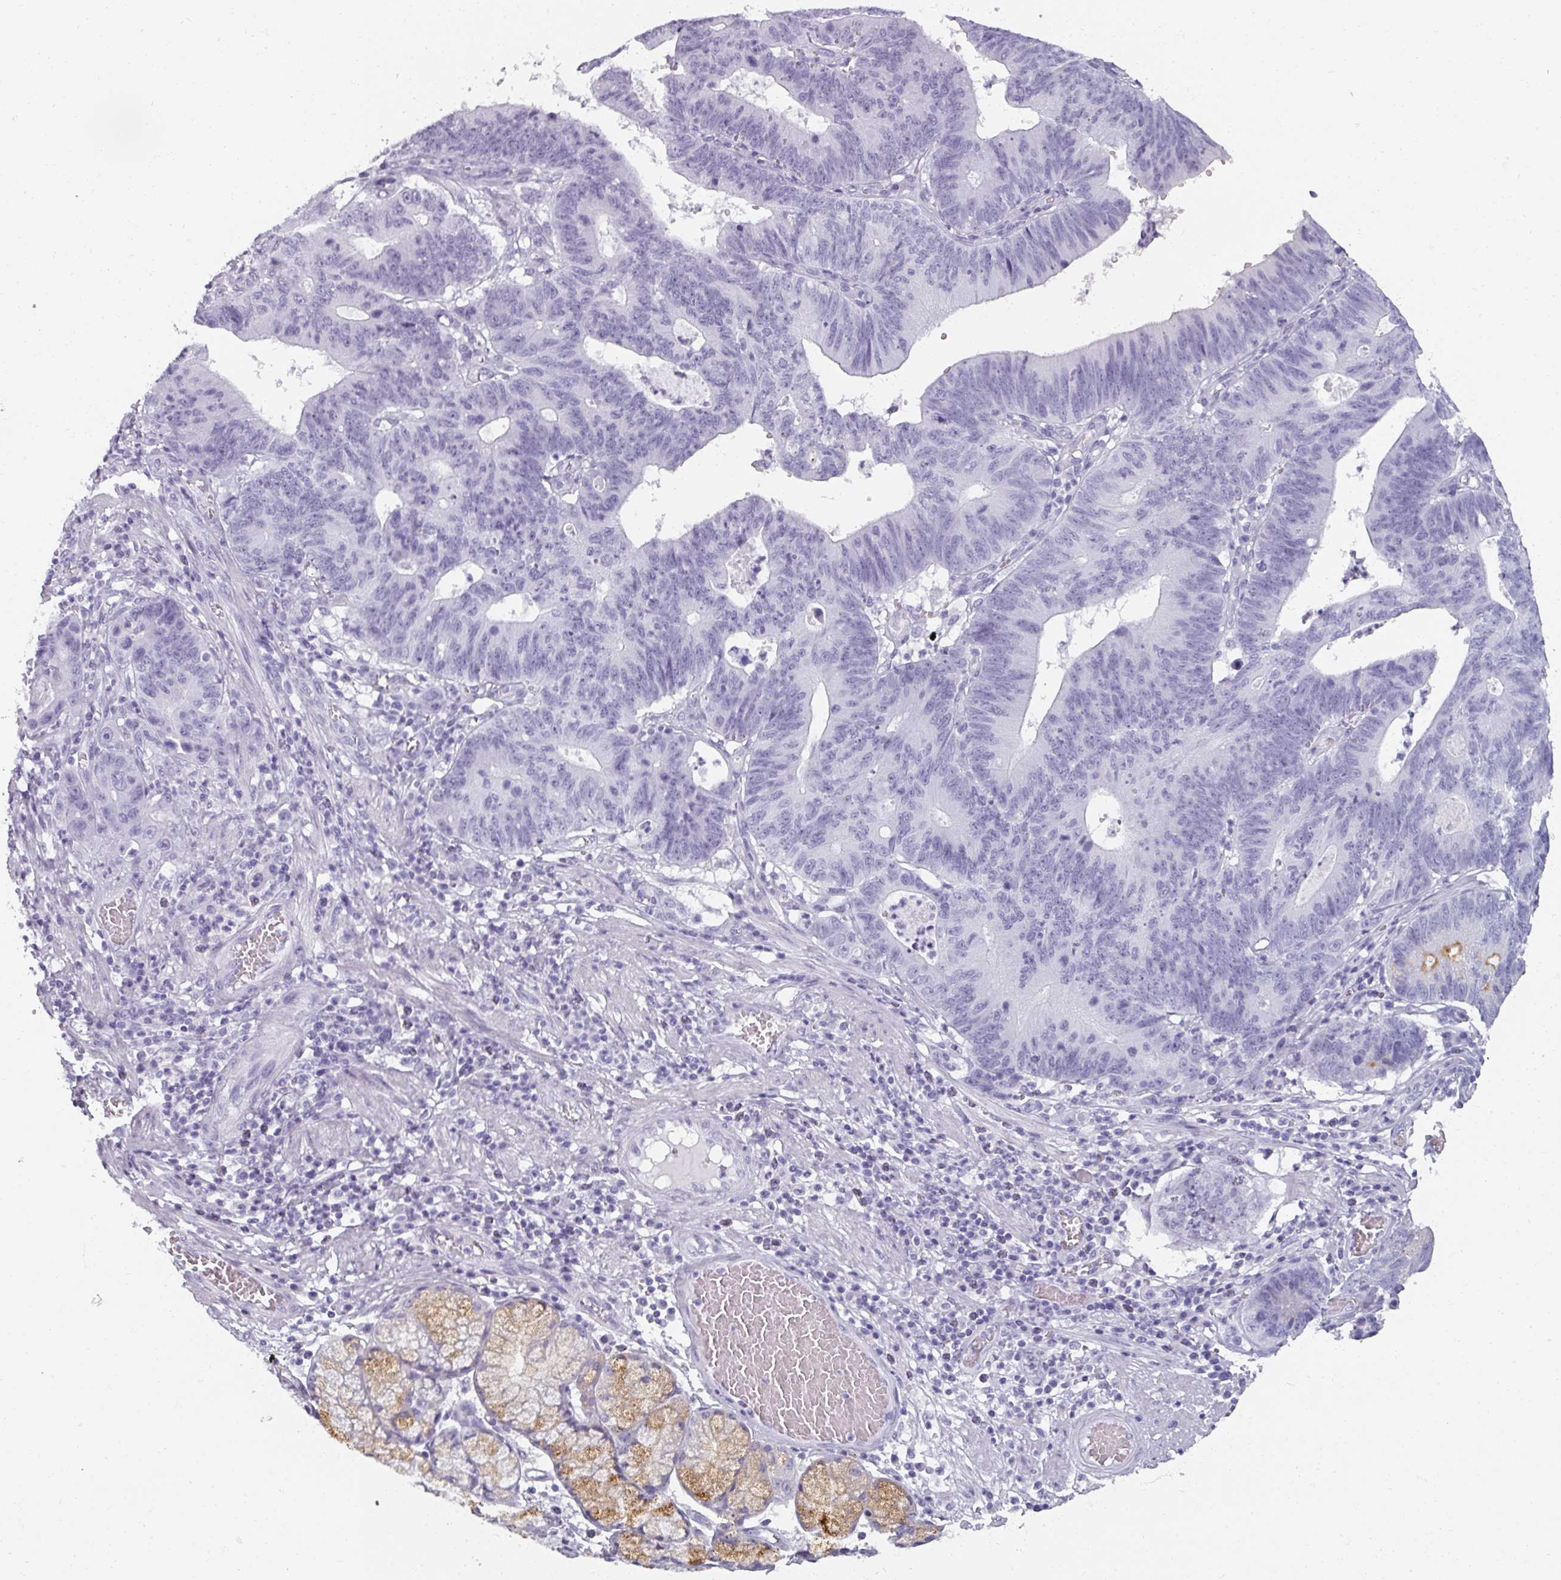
{"staining": {"intensity": "negative", "quantity": "none", "location": "none"}, "tissue": "stomach cancer", "cell_type": "Tumor cells", "image_type": "cancer", "snomed": [{"axis": "morphology", "description": "Adenocarcinoma, NOS"}, {"axis": "topography", "description": "Stomach"}], "caption": "This is an immunohistochemistry (IHC) image of stomach cancer (adenocarcinoma). There is no positivity in tumor cells.", "gene": "REG3G", "patient": {"sex": "male", "age": 59}}